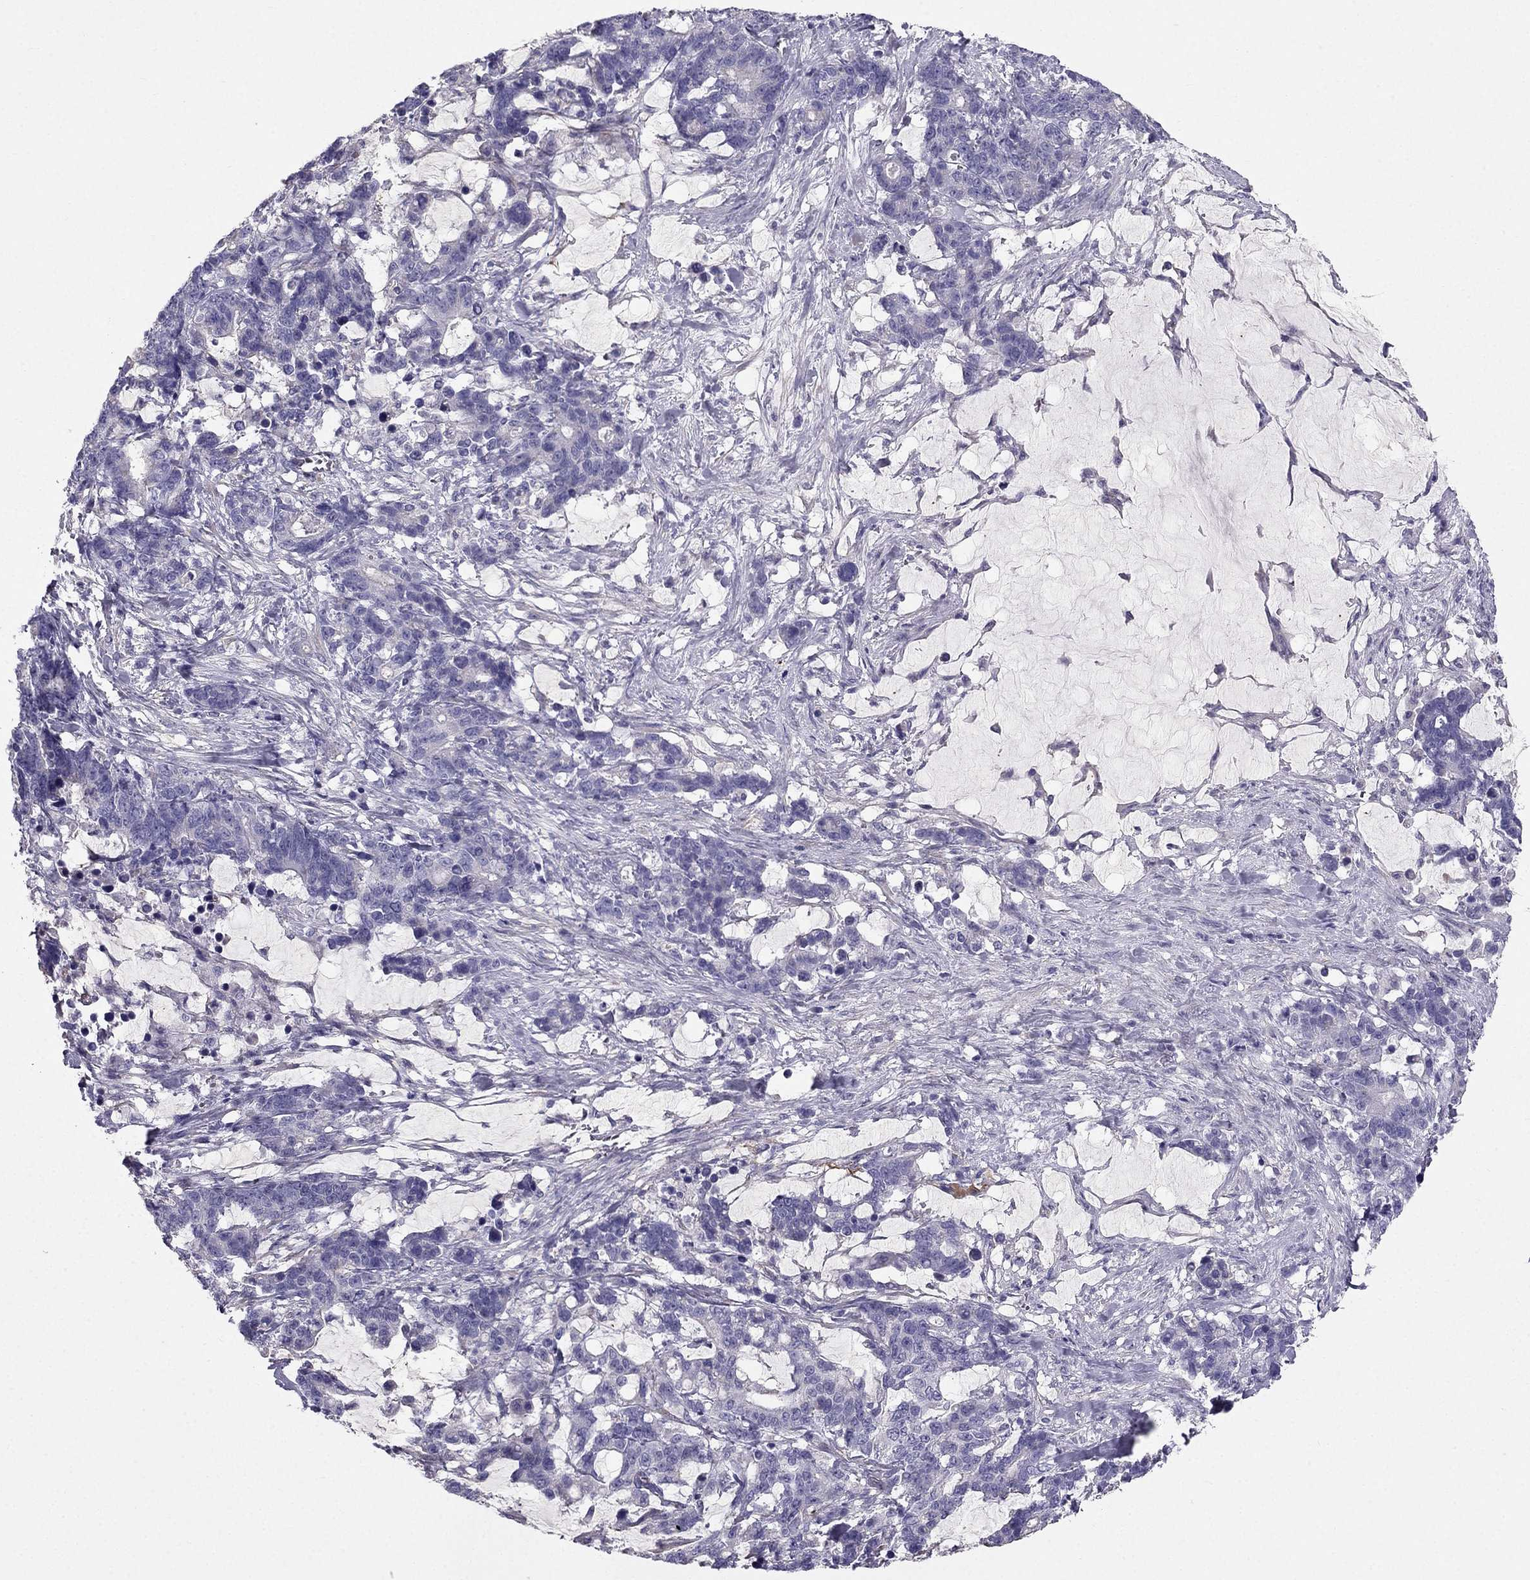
{"staining": {"intensity": "negative", "quantity": "none", "location": "none"}, "tissue": "stomach cancer", "cell_type": "Tumor cells", "image_type": "cancer", "snomed": [{"axis": "morphology", "description": "Normal tissue, NOS"}, {"axis": "morphology", "description": "Adenocarcinoma, NOS"}, {"axis": "topography", "description": "Stomach"}], "caption": "Tumor cells are negative for brown protein staining in adenocarcinoma (stomach).", "gene": "SYT5", "patient": {"sex": "female", "age": 64}}